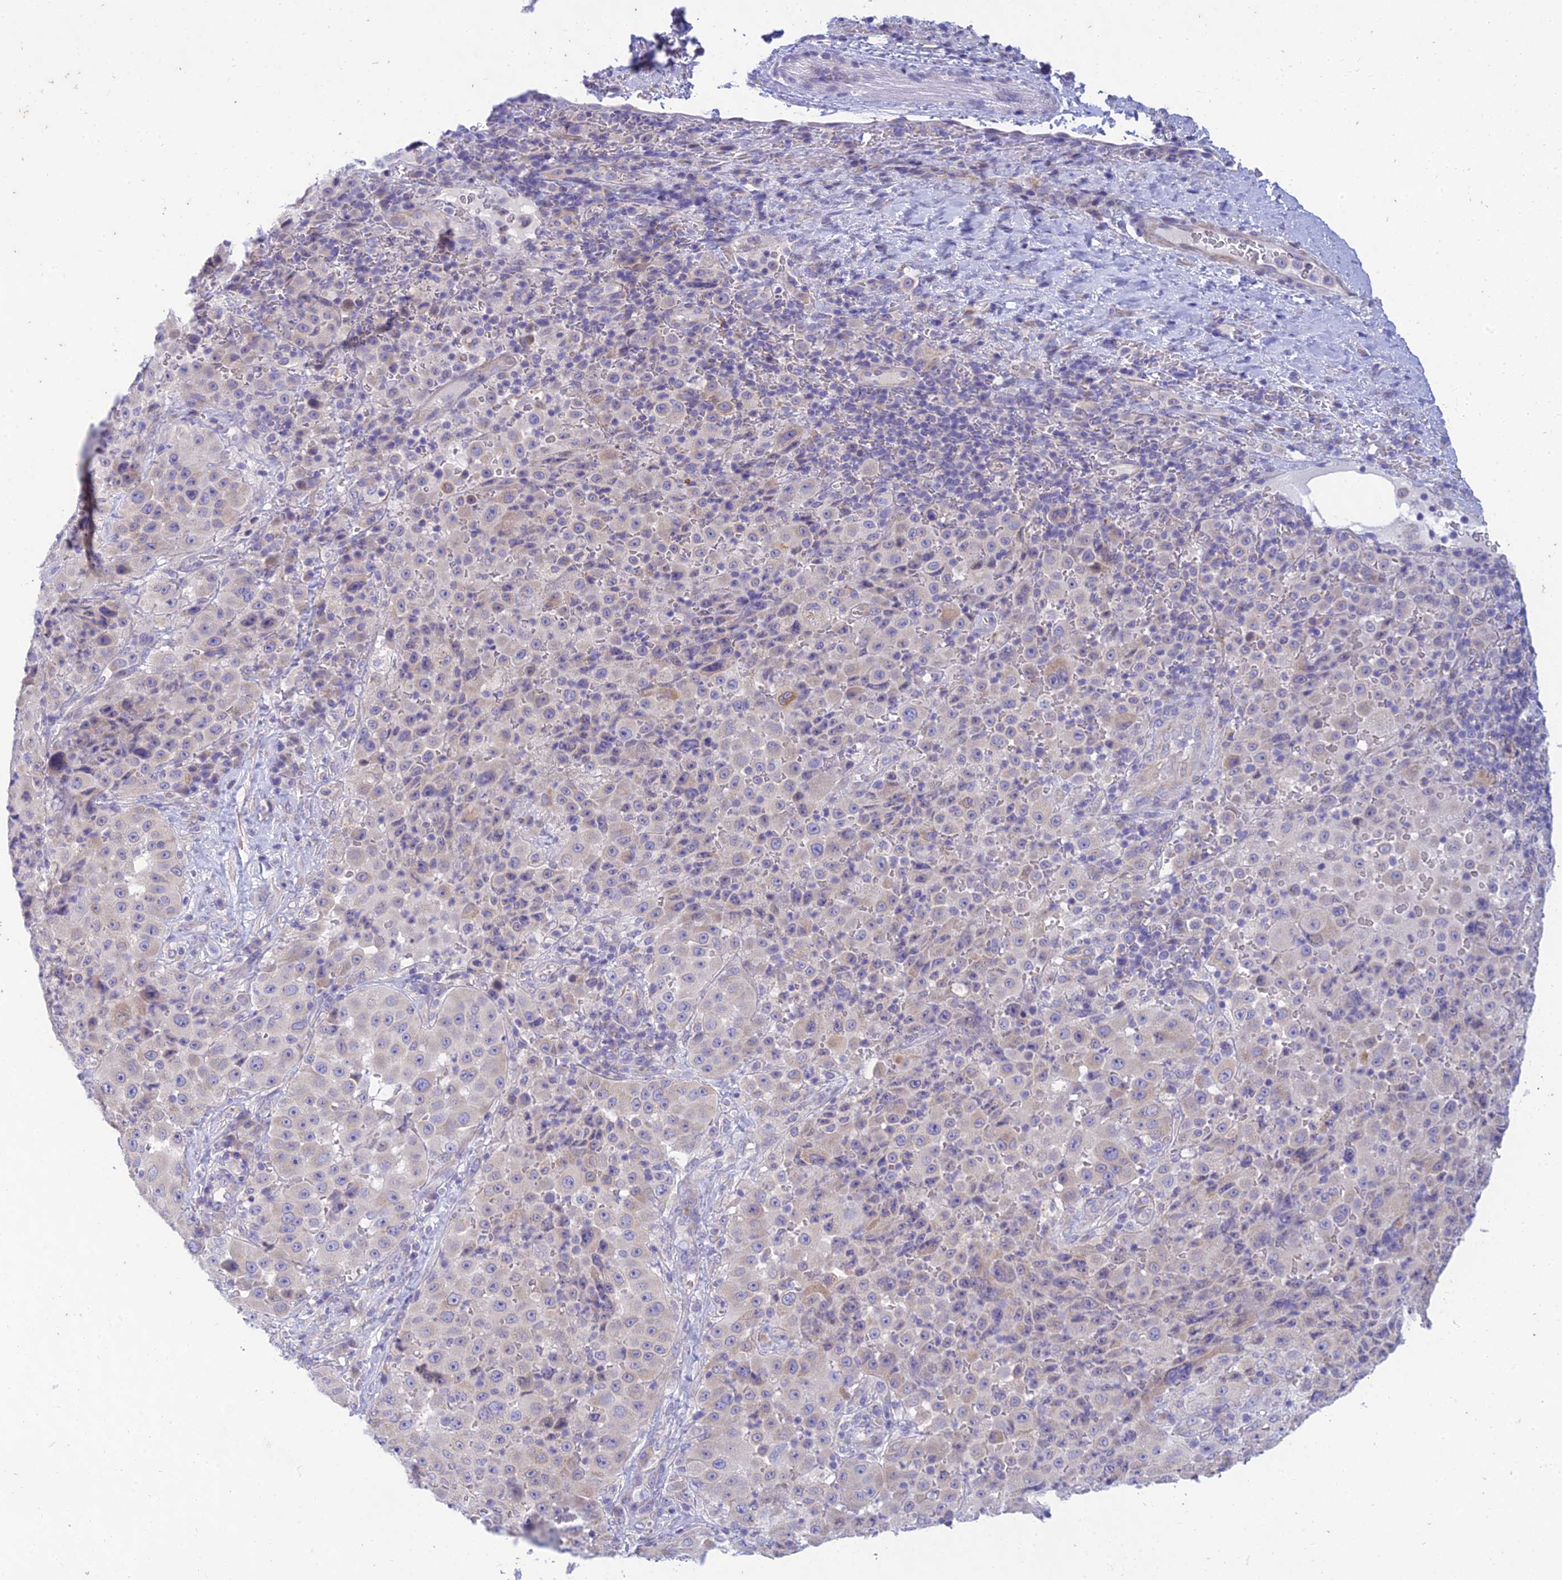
{"staining": {"intensity": "negative", "quantity": "none", "location": "none"}, "tissue": "melanoma", "cell_type": "Tumor cells", "image_type": "cancer", "snomed": [{"axis": "morphology", "description": "Malignant melanoma, Metastatic site"}, {"axis": "topography", "description": "Lymph node"}], "caption": "This image is of malignant melanoma (metastatic site) stained with IHC to label a protein in brown with the nuclei are counter-stained blue. There is no staining in tumor cells.", "gene": "PTCD2", "patient": {"sex": "male", "age": 62}}